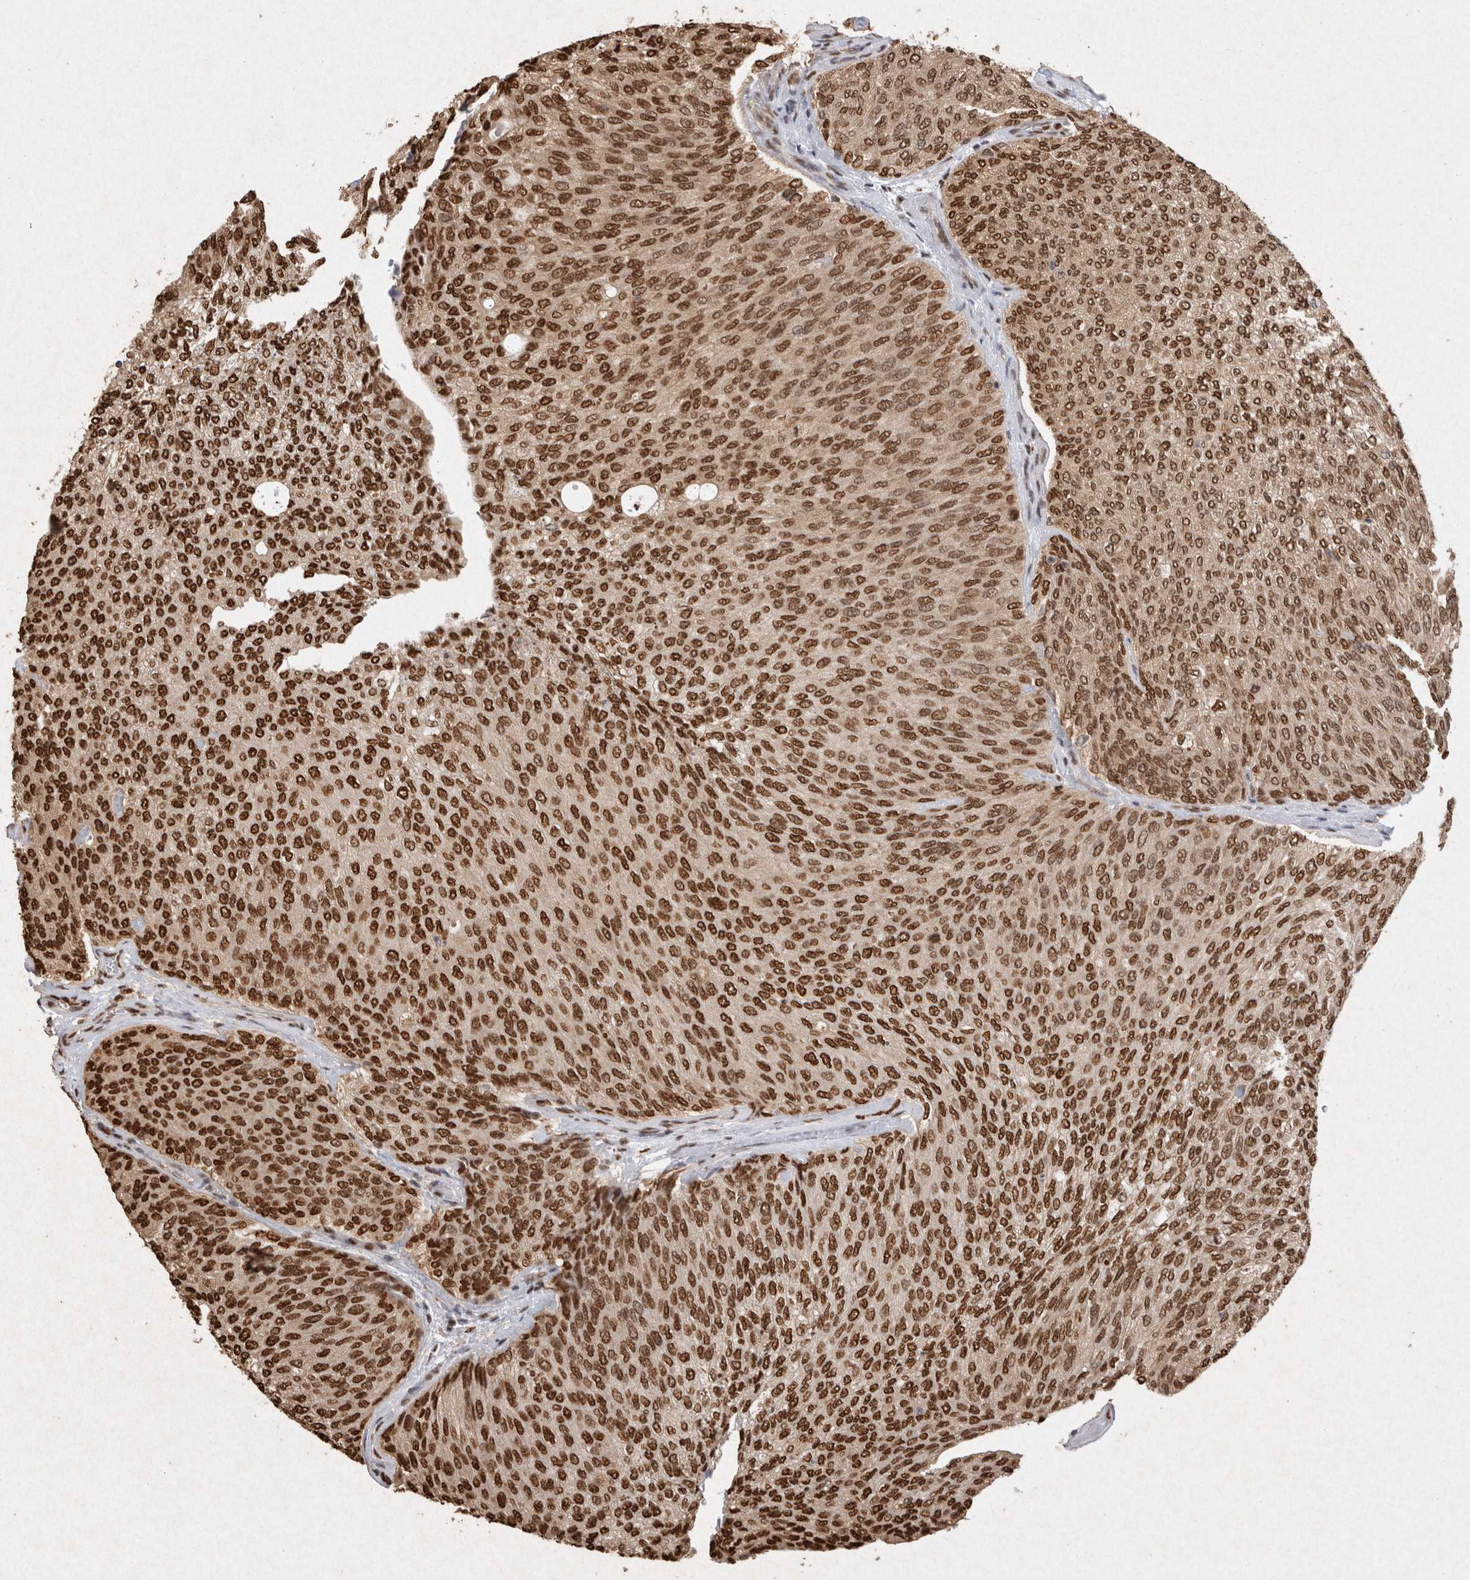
{"staining": {"intensity": "strong", "quantity": ">75%", "location": "nuclear"}, "tissue": "urothelial cancer", "cell_type": "Tumor cells", "image_type": "cancer", "snomed": [{"axis": "morphology", "description": "Urothelial carcinoma, Low grade"}, {"axis": "topography", "description": "Urinary bladder"}], "caption": "The micrograph exhibits staining of urothelial carcinoma (low-grade), revealing strong nuclear protein positivity (brown color) within tumor cells.", "gene": "HDGF", "patient": {"sex": "female", "age": 79}}